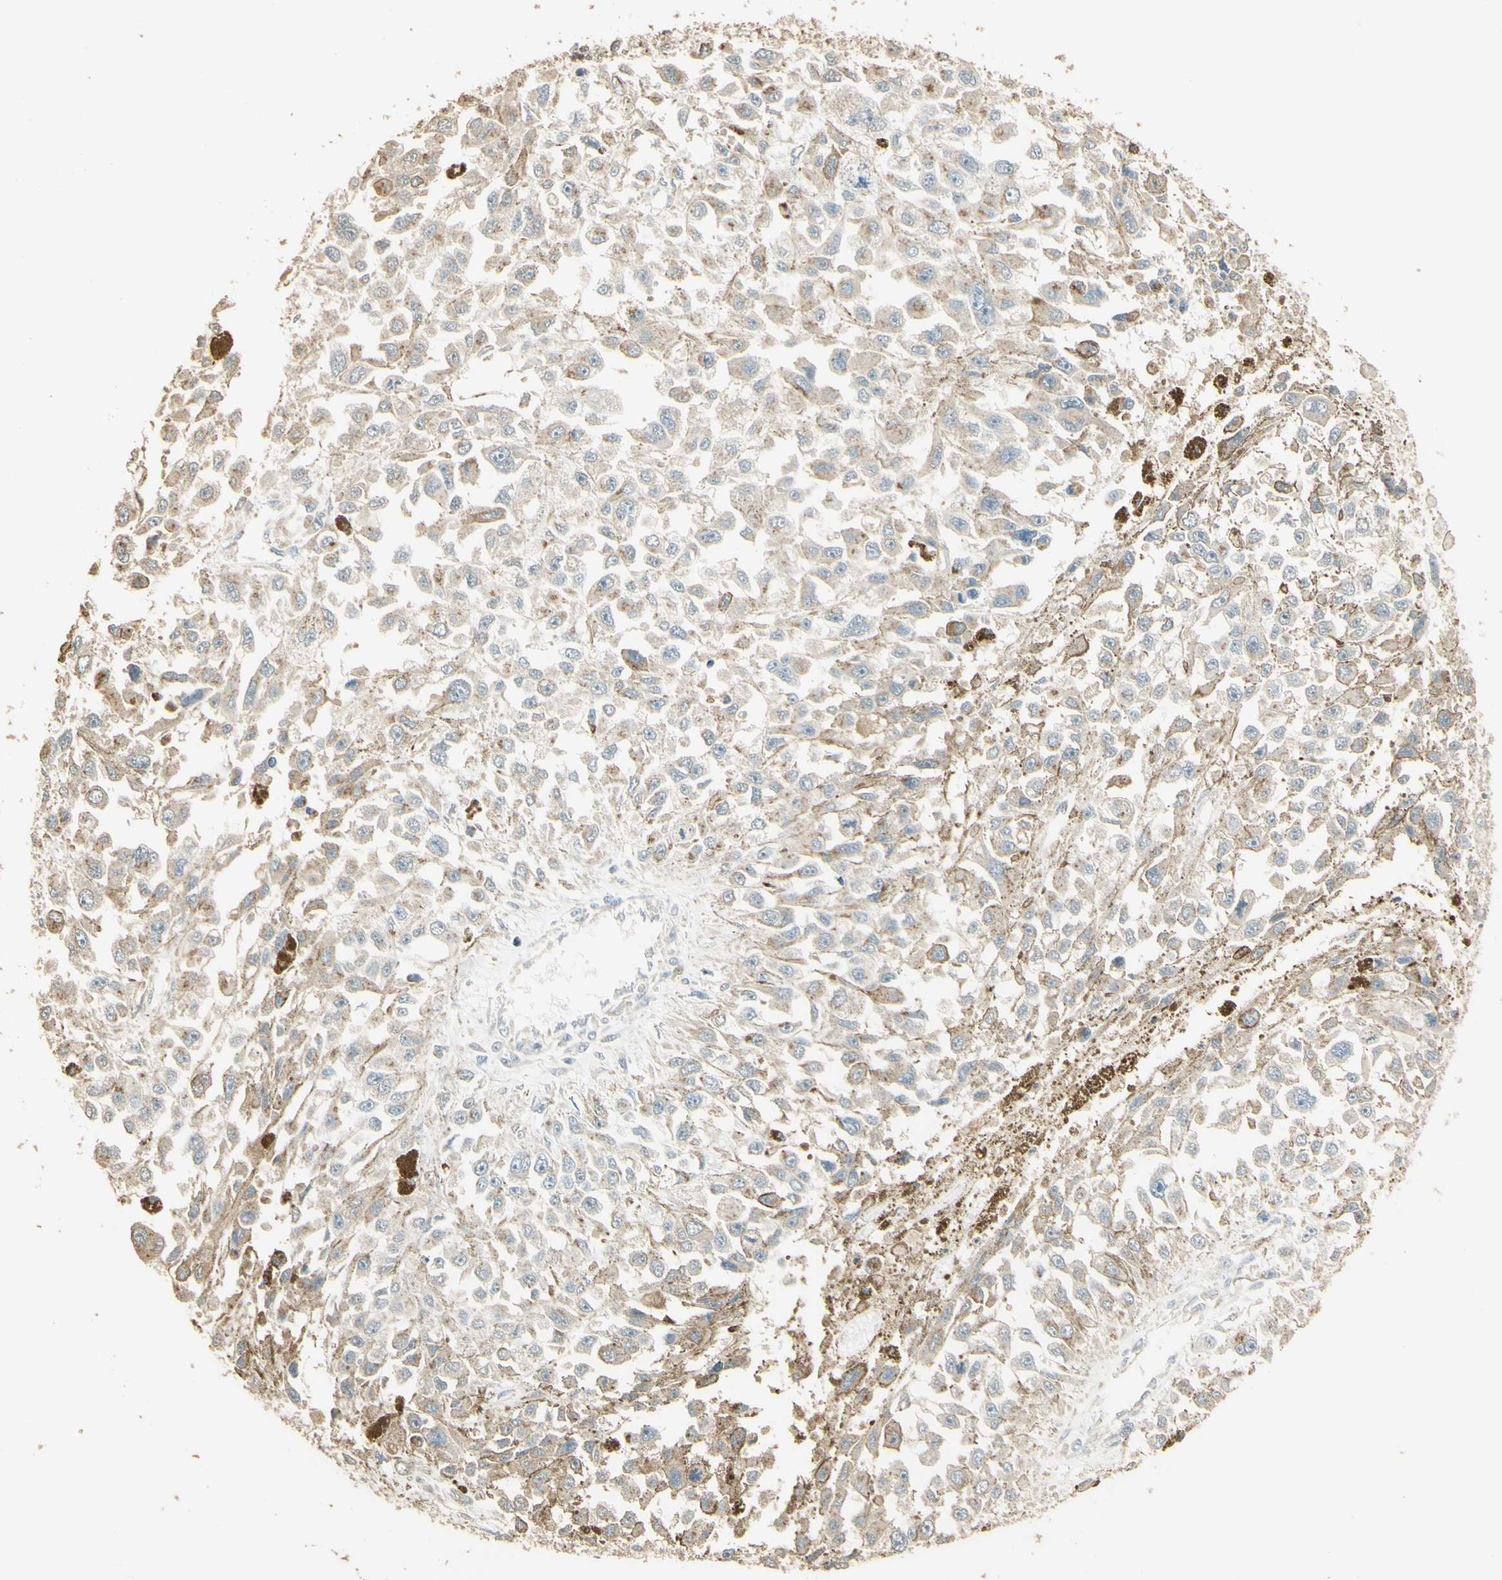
{"staining": {"intensity": "weak", "quantity": "25%-75%", "location": "cytoplasmic/membranous"}, "tissue": "melanoma", "cell_type": "Tumor cells", "image_type": "cancer", "snomed": [{"axis": "morphology", "description": "Malignant melanoma, Metastatic site"}, {"axis": "topography", "description": "Lymph node"}], "caption": "Tumor cells exhibit weak cytoplasmic/membranous positivity in approximately 25%-75% of cells in melanoma. The staining was performed using DAB, with brown indicating positive protein expression. Nuclei are stained blue with hematoxylin.", "gene": "UXS1", "patient": {"sex": "male", "age": 59}}